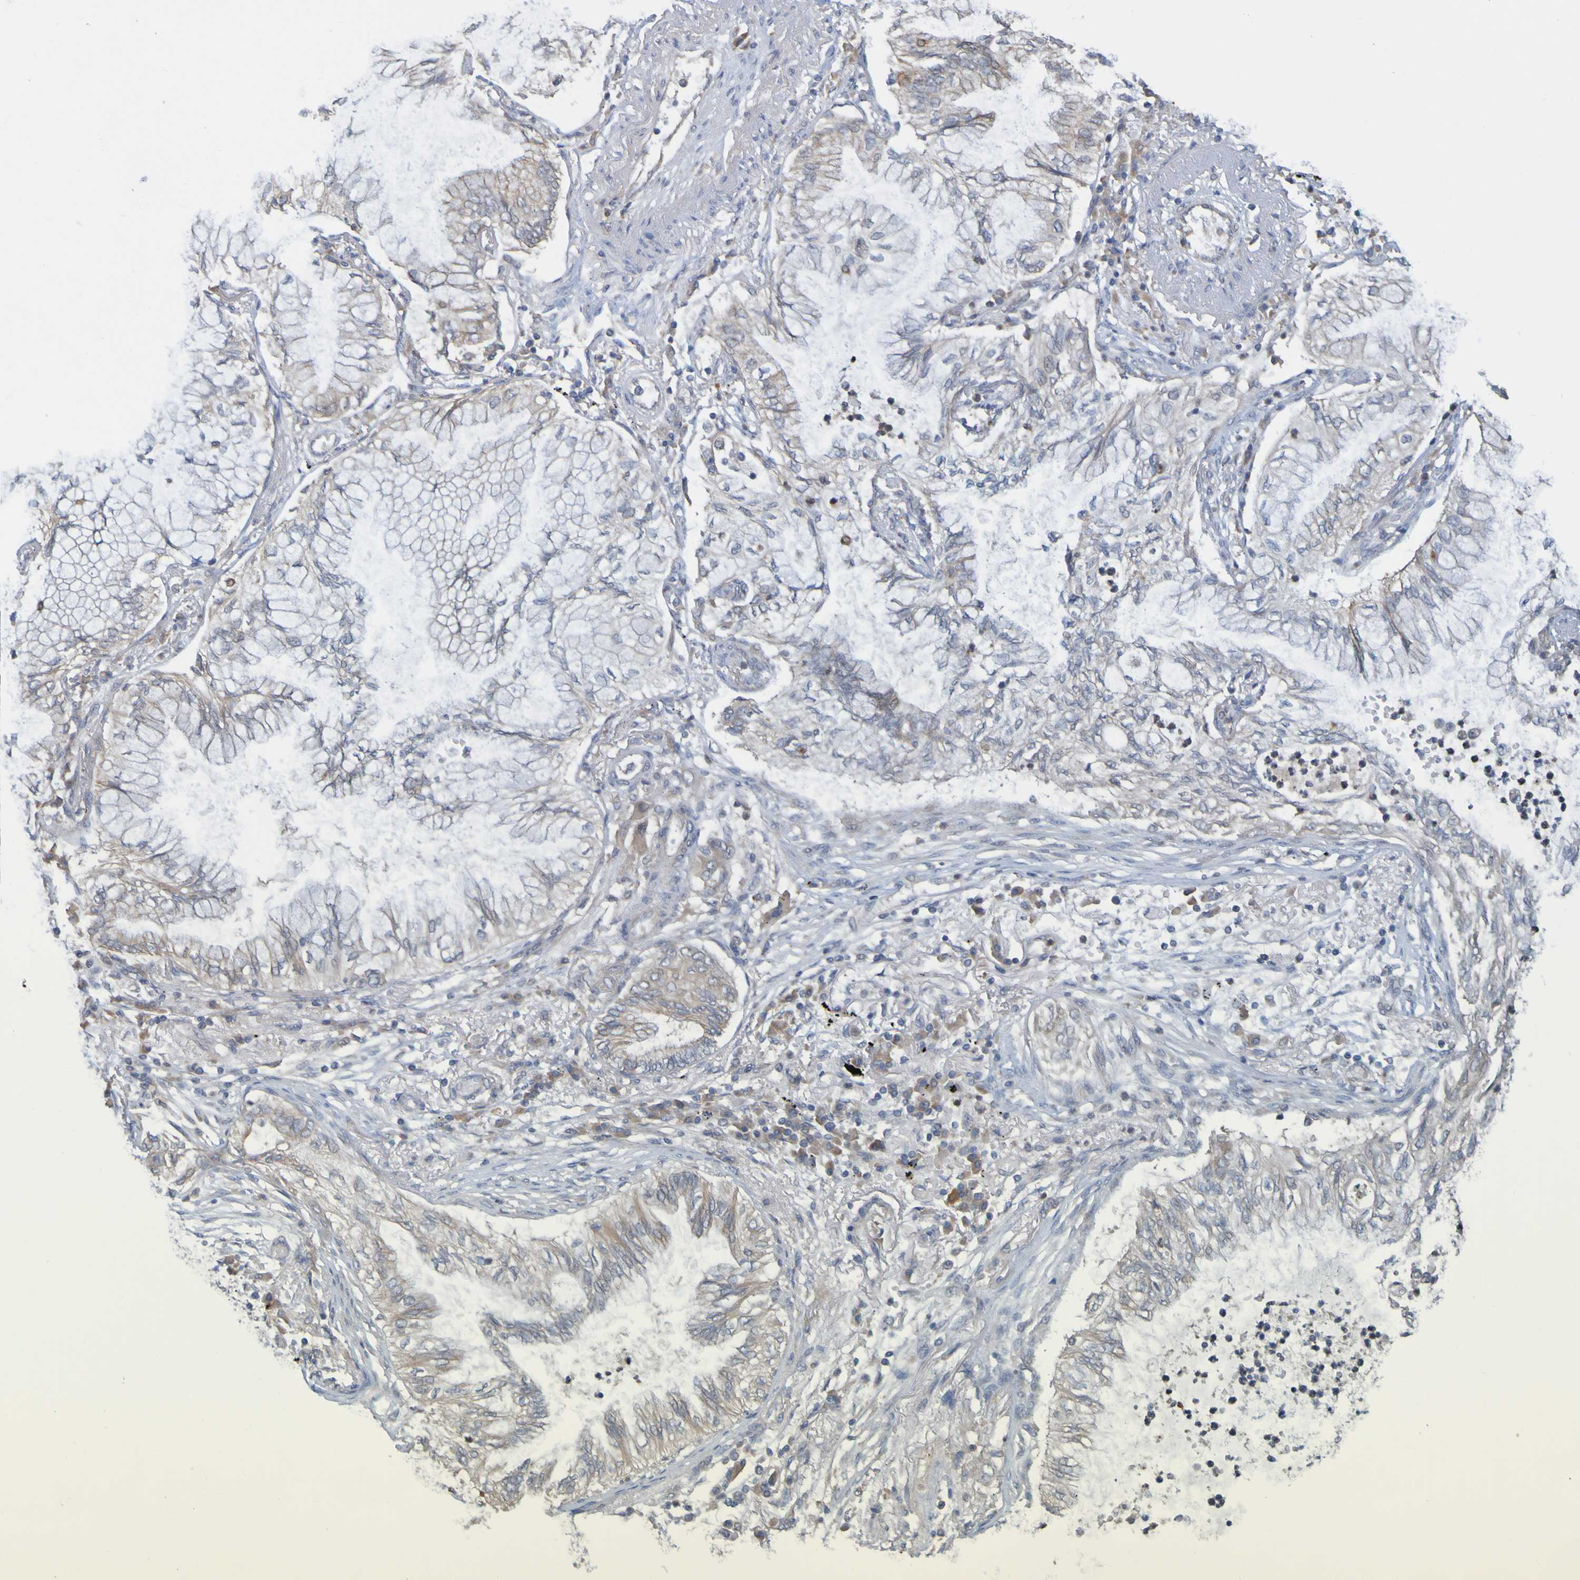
{"staining": {"intensity": "weak", "quantity": "25%-75%", "location": "cytoplasmic/membranous"}, "tissue": "lung cancer", "cell_type": "Tumor cells", "image_type": "cancer", "snomed": [{"axis": "morphology", "description": "Normal tissue, NOS"}, {"axis": "morphology", "description": "Adenocarcinoma, NOS"}, {"axis": "topography", "description": "Bronchus"}, {"axis": "topography", "description": "Lung"}], "caption": "DAB (3,3'-diaminobenzidine) immunohistochemical staining of human adenocarcinoma (lung) shows weak cytoplasmic/membranous protein positivity in about 25%-75% of tumor cells.", "gene": "NAV2", "patient": {"sex": "female", "age": 70}}